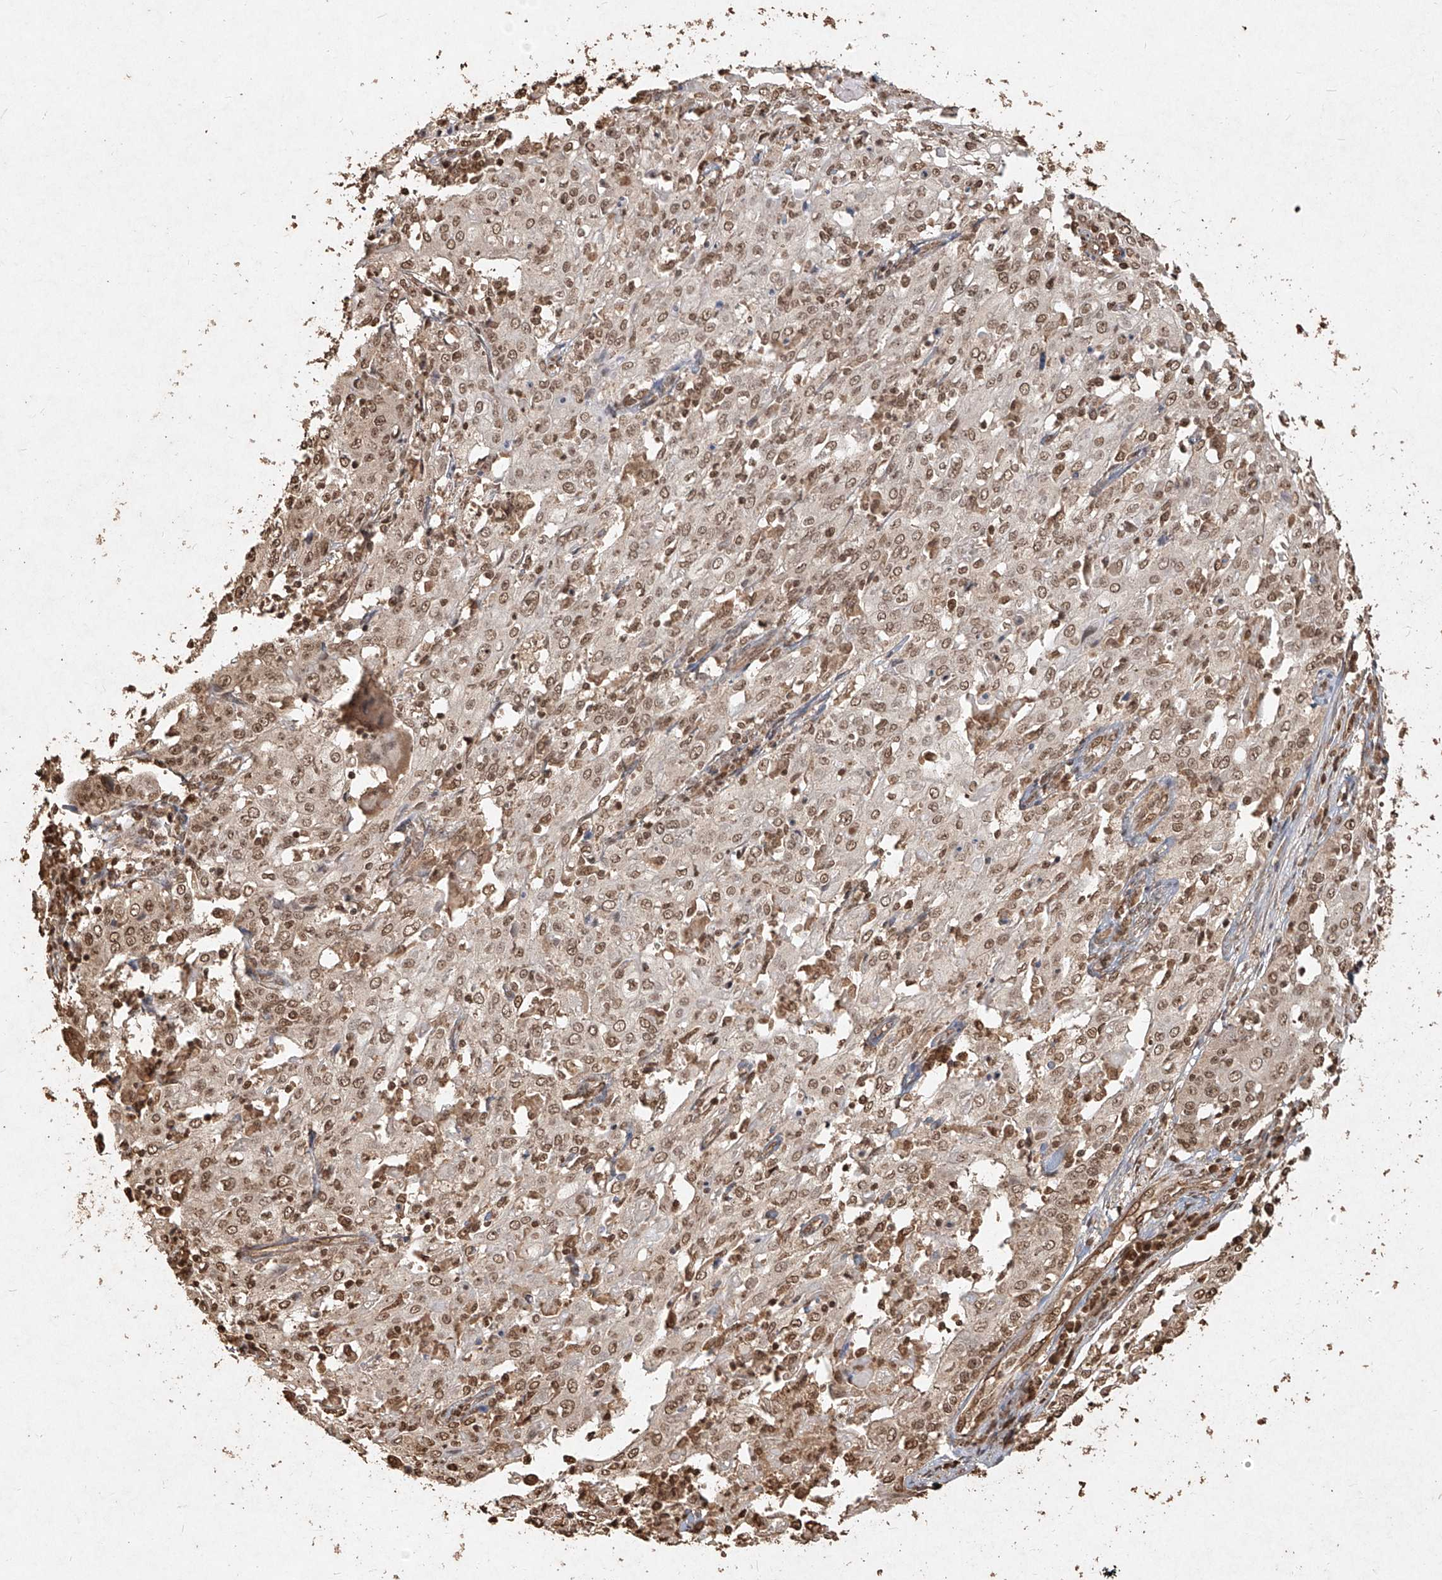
{"staining": {"intensity": "weak", "quantity": ">75%", "location": "nuclear"}, "tissue": "cervical cancer", "cell_type": "Tumor cells", "image_type": "cancer", "snomed": [{"axis": "morphology", "description": "Squamous cell carcinoma, NOS"}, {"axis": "topography", "description": "Cervix"}], "caption": "Immunohistochemistry (DAB) staining of human squamous cell carcinoma (cervical) reveals weak nuclear protein staining in about >75% of tumor cells.", "gene": "UBE2K", "patient": {"sex": "female", "age": 39}}